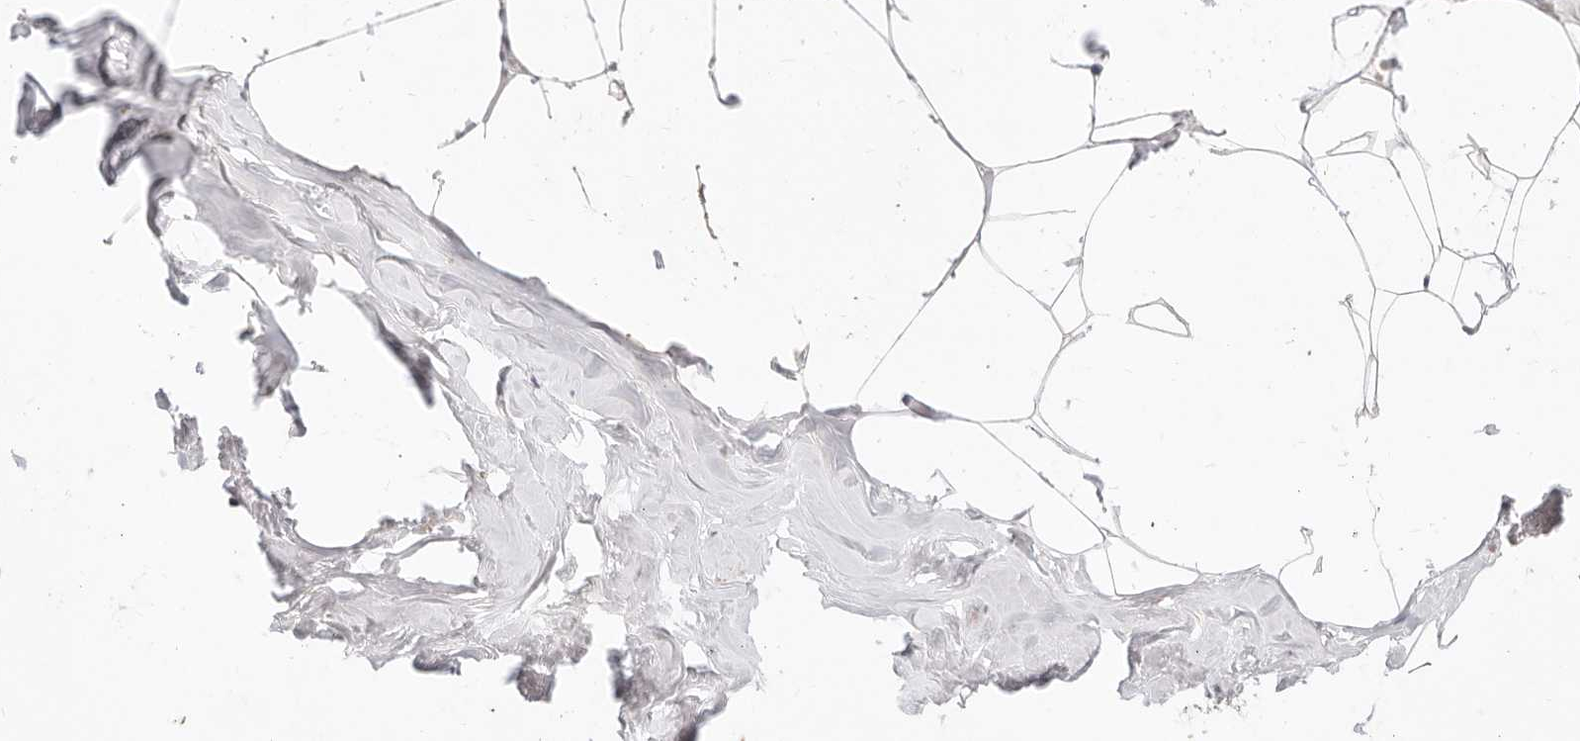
{"staining": {"intensity": "negative", "quantity": "none", "location": "none"}, "tissue": "adipose tissue", "cell_type": "Adipocytes", "image_type": "normal", "snomed": [{"axis": "morphology", "description": "Normal tissue, NOS"}, {"axis": "morphology", "description": "Fibrosis, NOS"}, {"axis": "topography", "description": "Breast"}, {"axis": "topography", "description": "Adipose tissue"}], "caption": "Immunohistochemistry micrograph of normal adipose tissue: adipose tissue stained with DAB (3,3'-diaminobenzidine) exhibits no significant protein positivity in adipocytes.", "gene": "ACOX1", "patient": {"sex": "female", "age": 39}}